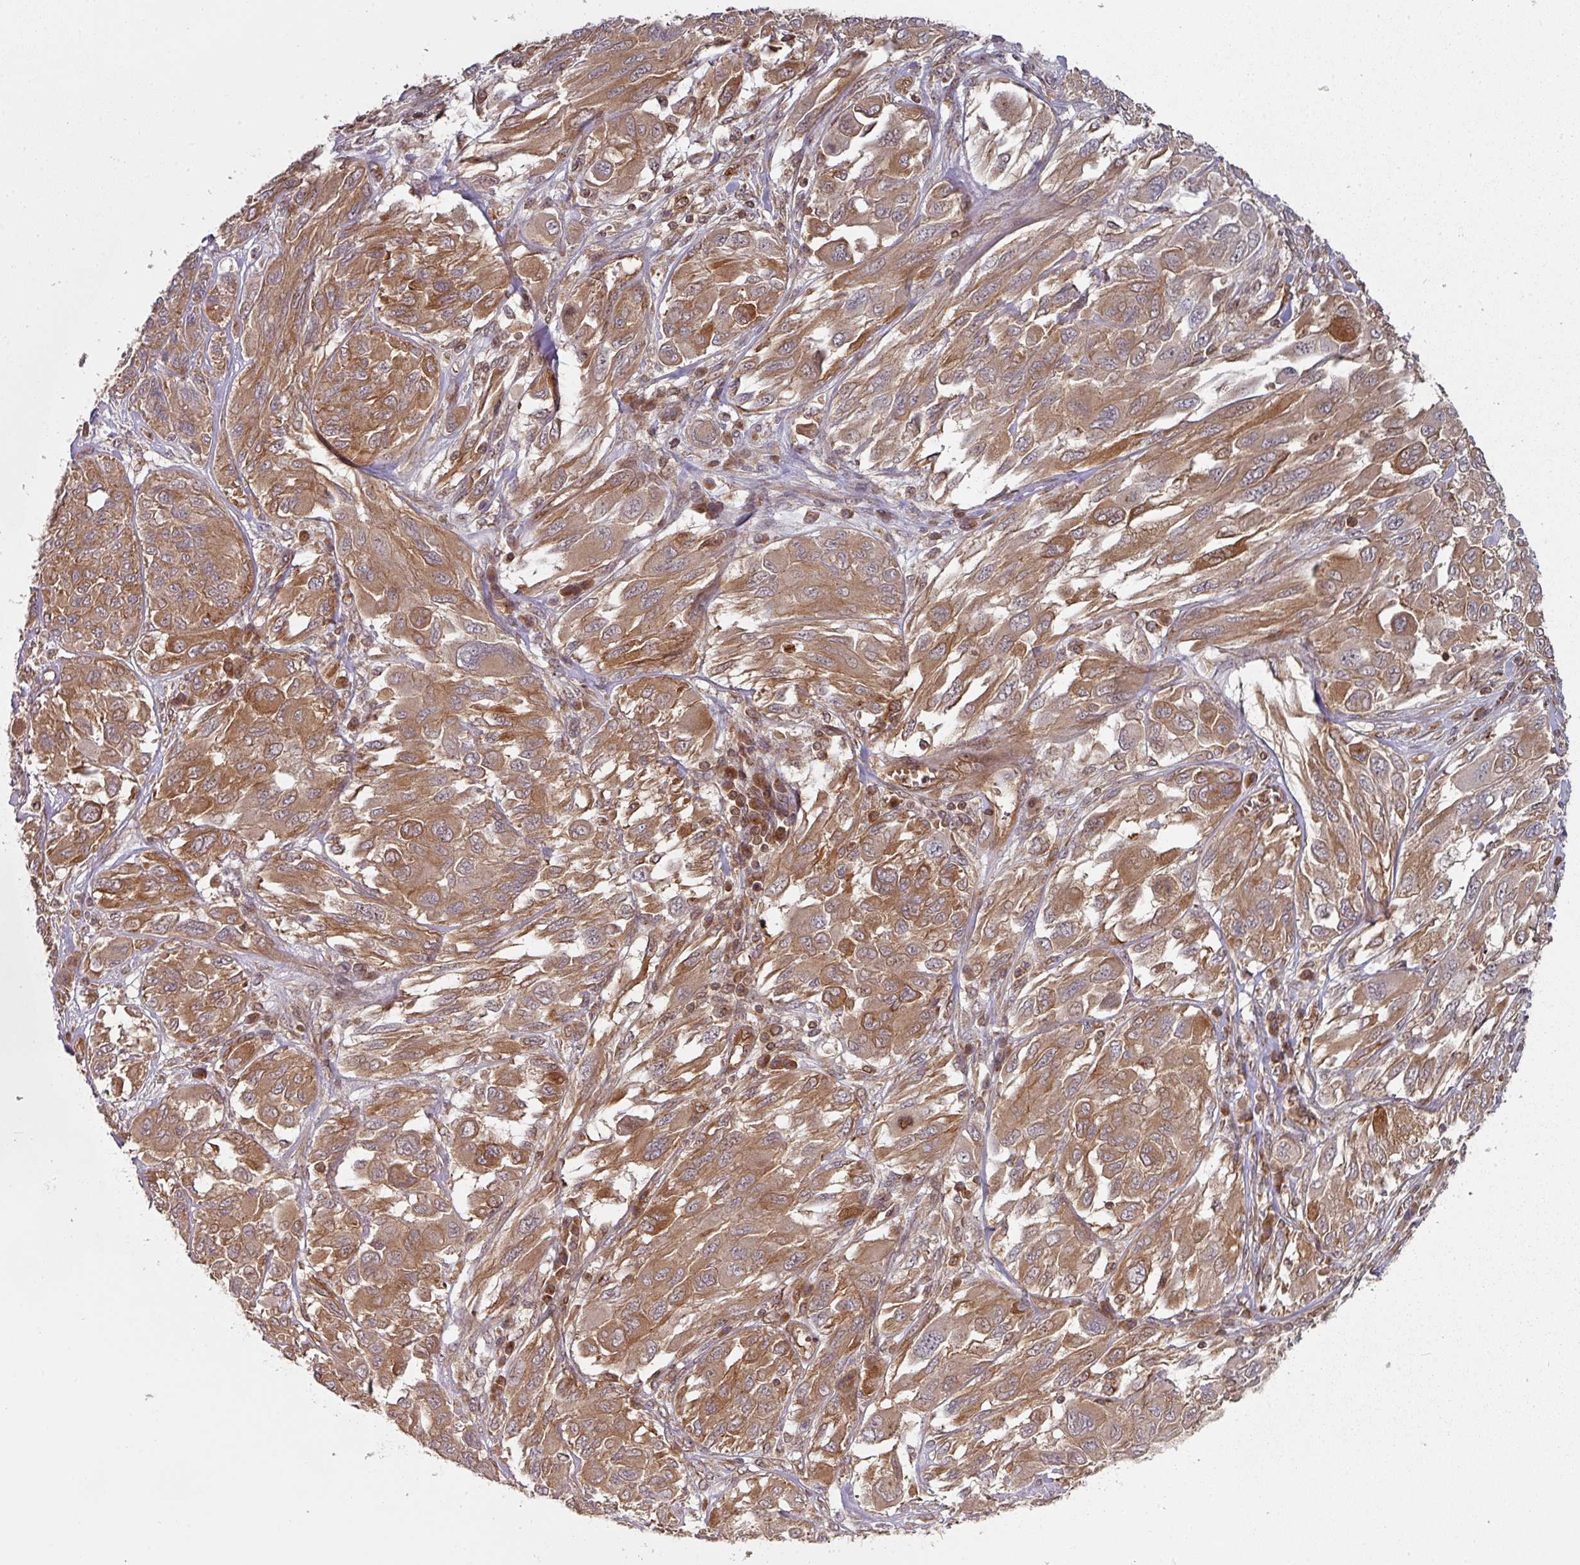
{"staining": {"intensity": "moderate", "quantity": ">75%", "location": "cytoplasmic/membranous"}, "tissue": "melanoma", "cell_type": "Tumor cells", "image_type": "cancer", "snomed": [{"axis": "morphology", "description": "Malignant melanoma, NOS"}, {"axis": "topography", "description": "Skin"}], "caption": "Immunohistochemical staining of human melanoma demonstrates medium levels of moderate cytoplasmic/membranous protein positivity in approximately >75% of tumor cells.", "gene": "EIF4EBP2", "patient": {"sex": "female", "age": 91}}